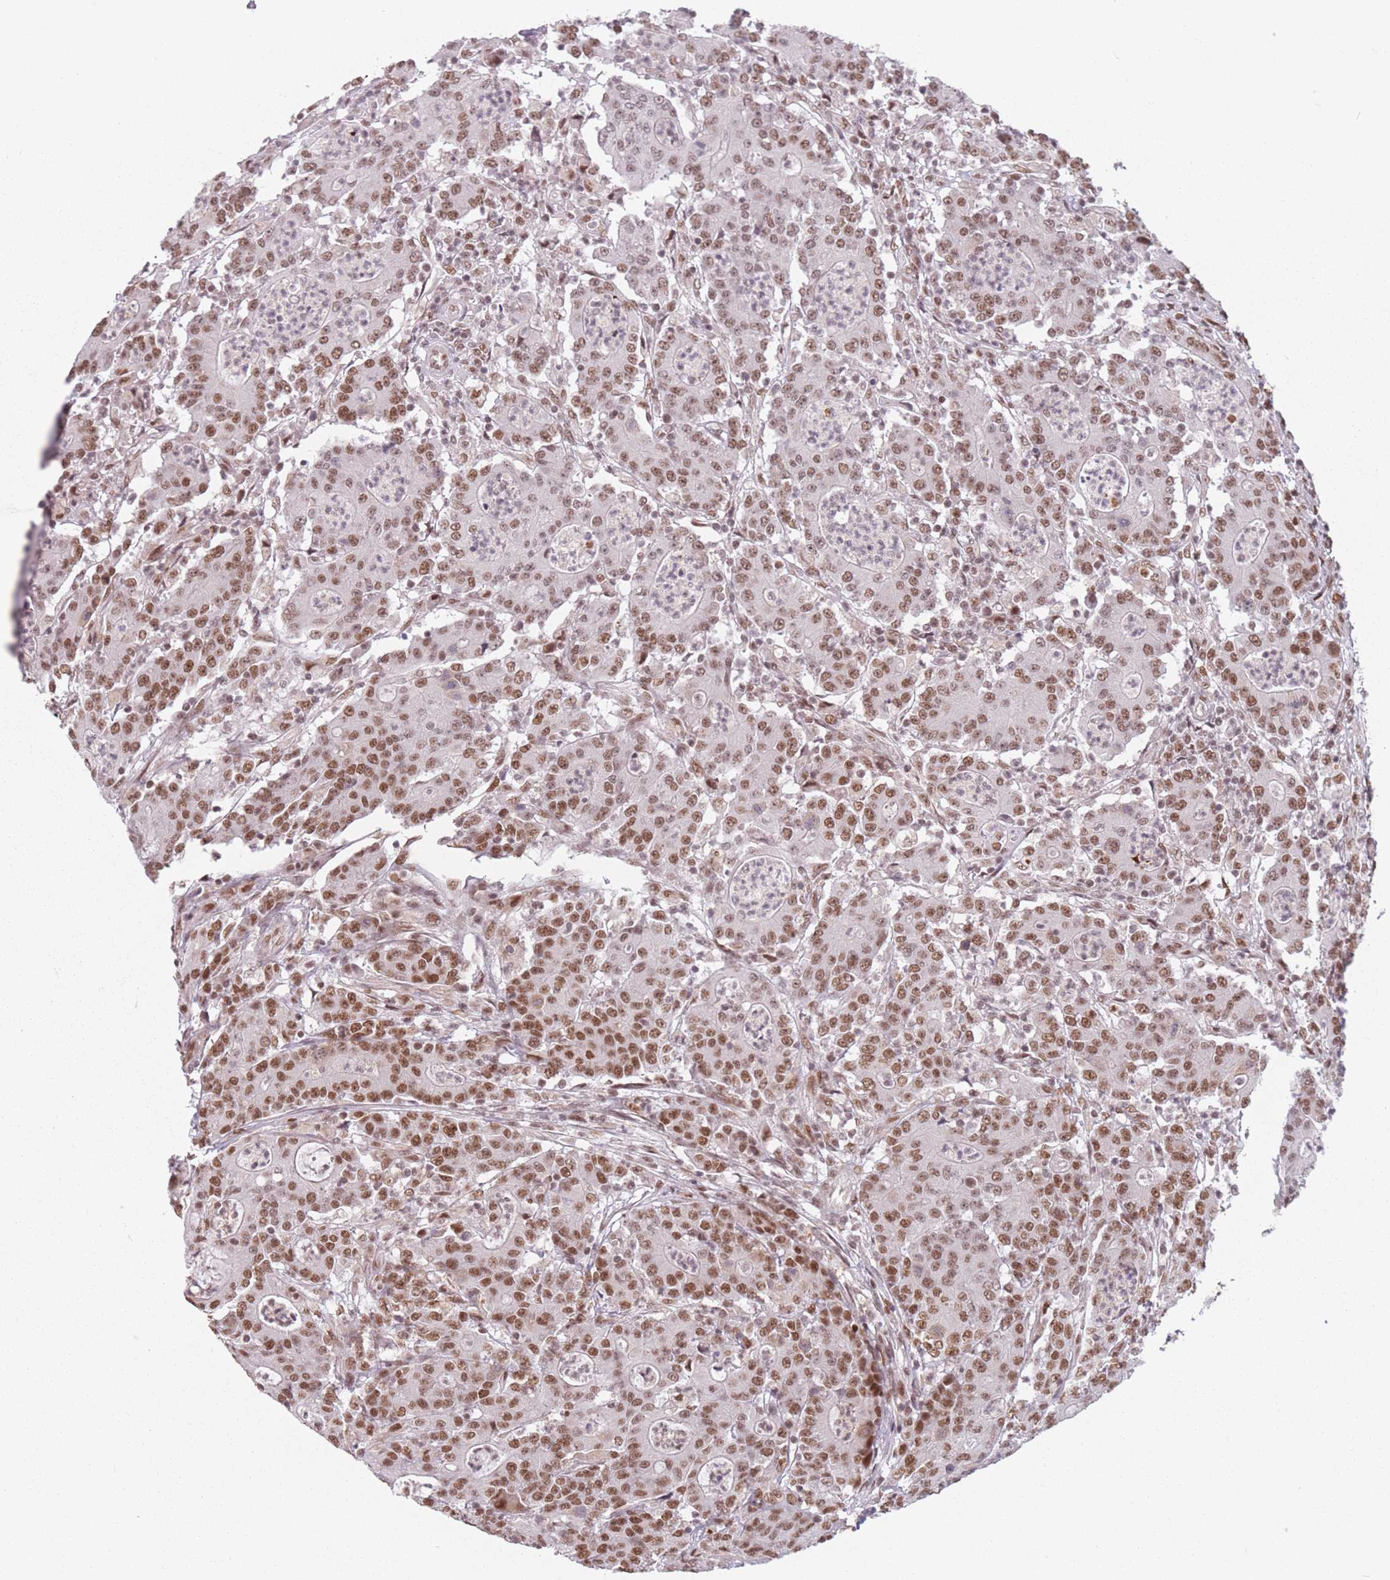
{"staining": {"intensity": "moderate", "quantity": ">75%", "location": "nuclear"}, "tissue": "colorectal cancer", "cell_type": "Tumor cells", "image_type": "cancer", "snomed": [{"axis": "morphology", "description": "Adenocarcinoma, NOS"}, {"axis": "topography", "description": "Colon"}], "caption": "About >75% of tumor cells in colorectal cancer reveal moderate nuclear protein positivity as visualized by brown immunohistochemical staining.", "gene": "SUPT6H", "patient": {"sex": "male", "age": 83}}